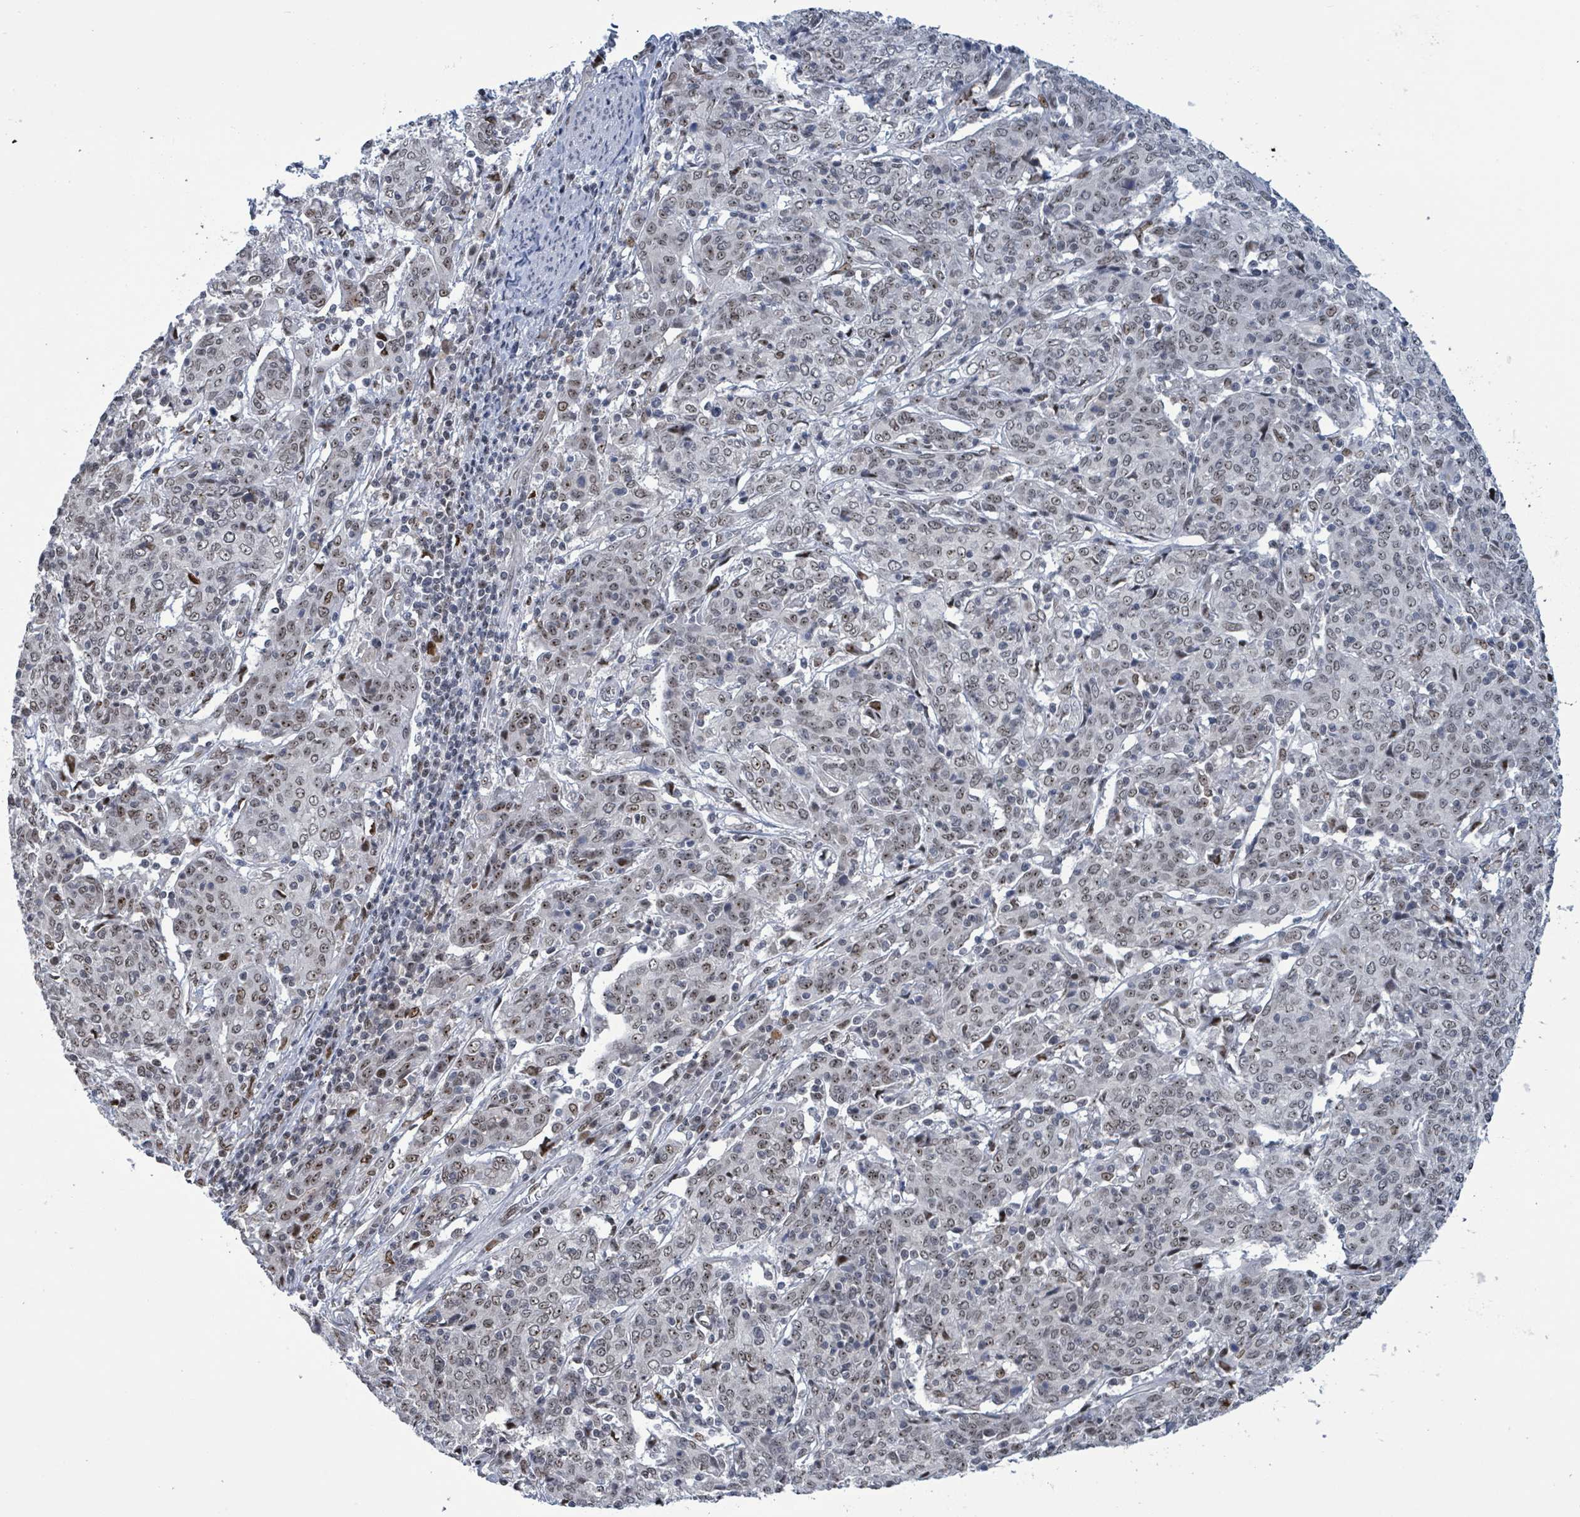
{"staining": {"intensity": "moderate", "quantity": ">75%", "location": "nuclear"}, "tissue": "cervical cancer", "cell_type": "Tumor cells", "image_type": "cancer", "snomed": [{"axis": "morphology", "description": "Squamous cell carcinoma, NOS"}, {"axis": "topography", "description": "Cervix"}], "caption": "Human cervical squamous cell carcinoma stained with a protein marker exhibits moderate staining in tumor cells.", "gene": "RRN3", "patient": {"sex": "female", "age": 67}}